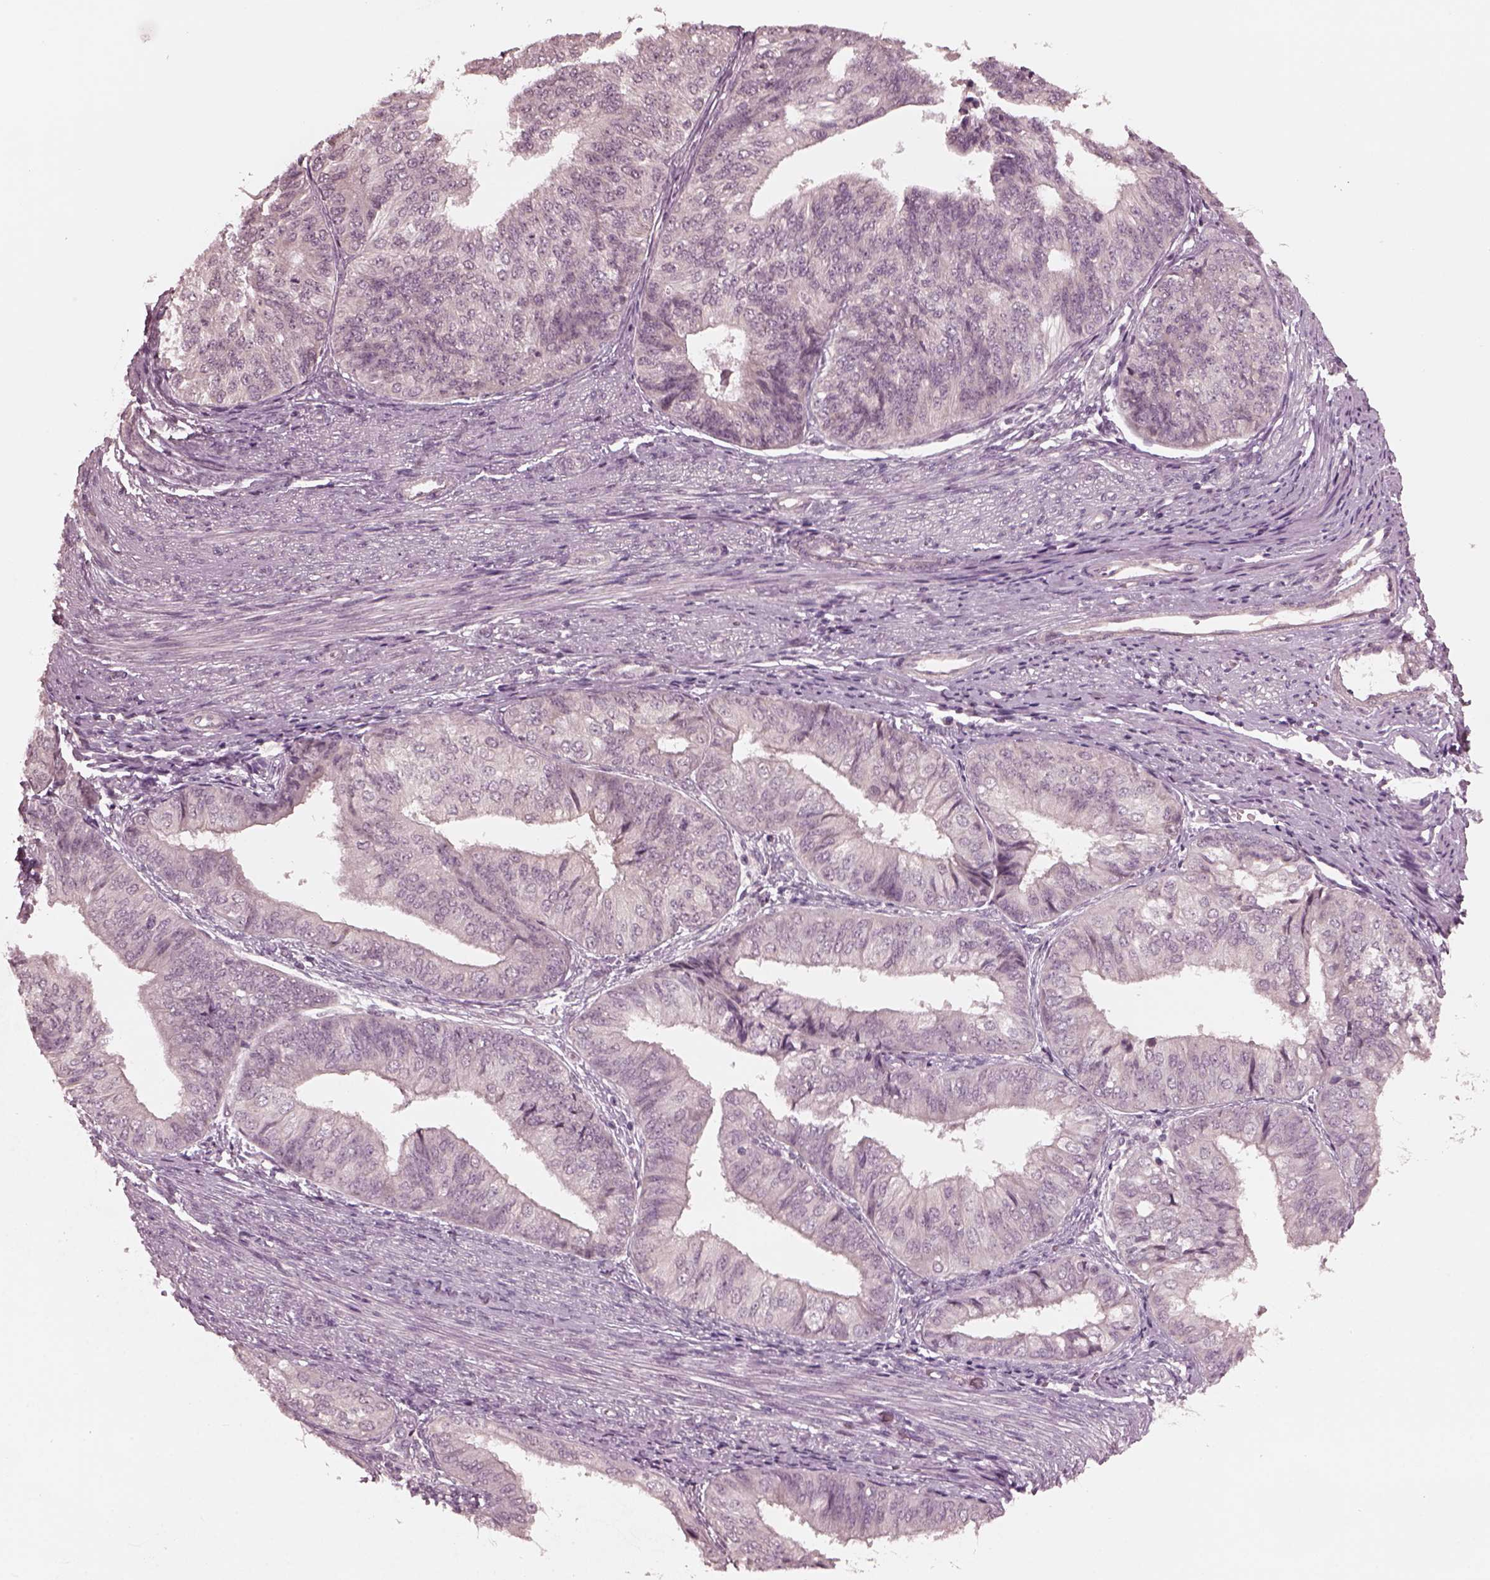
{"staining": {"intensity": "negative", "quantity": "none", "location": "none"}, "tissue": "endometrial cancer", "cell_type": "Tumor cells", "image_type": "cancer", "snomed": [{"axis": "morphology", "description": "Adenocarcinoma, NOS"}, {"axis": "topography", "description": "Endometrium"}], "caption": "DAB immunohistochemical staining of endometrial cancer exhibits no significant positivity in tumor cells.", "gene": "RGS7", "patient": {"sex": "female", "age": 58}}